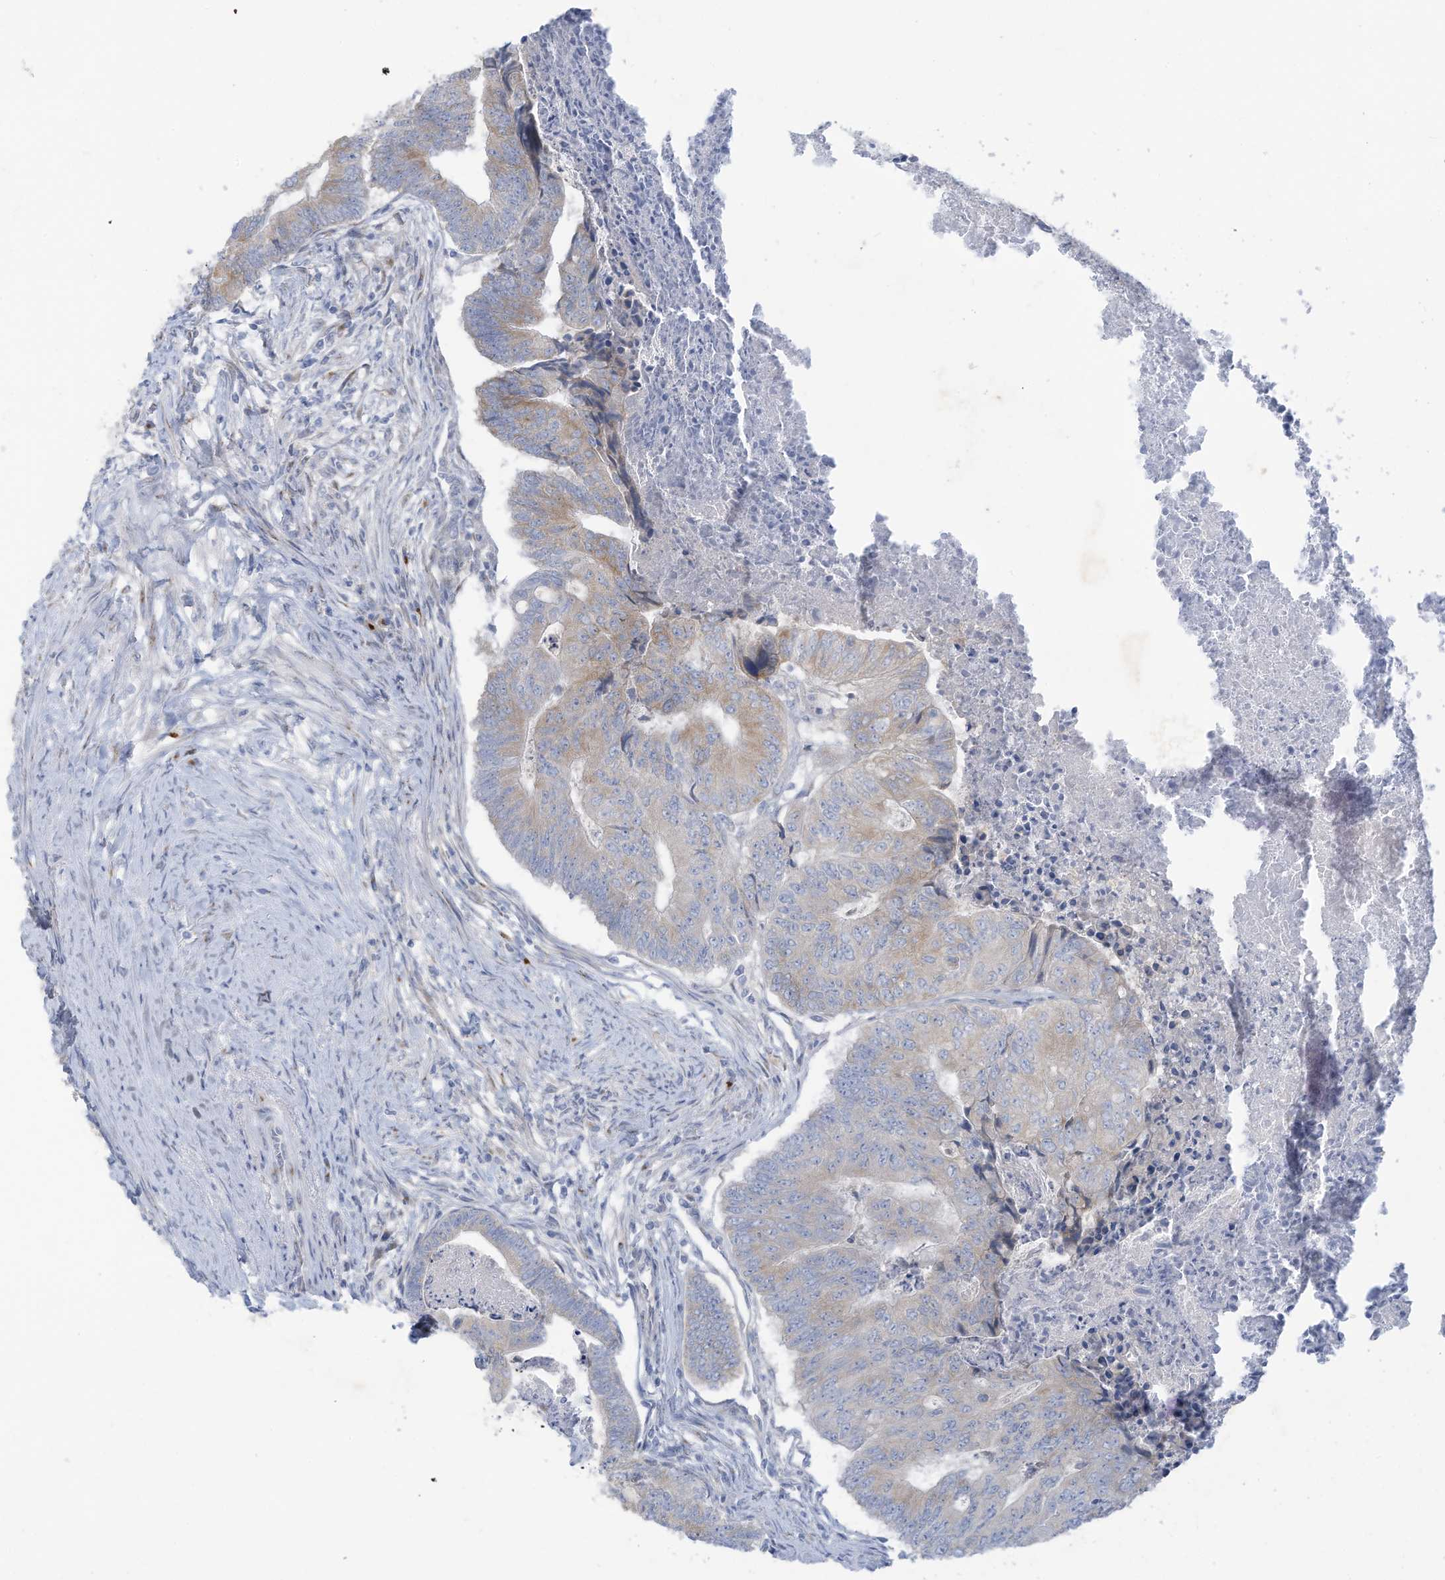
{"staining": {"intensity": "weak", "quantity": "25%-75%", "location": "cytoplasmic/membranous"}, "tissue": "colorectal cancer", "cell_type": "Tumor cells", "image_type": "cancer", "snomed": [{"axis": "morphology", "description": "Adenocarcinoma, NOS"}, {"axis": "topography", "description": "Colon"}], "caption": "Colorectal cancer (adenocarcinoma) stained with IHC exhibits weak cytoplasmic/membranous staining in about 25%-75% of tumor cells.", "gene": "TRMT2B", "patient": {"sex": "female", "age": 67}}